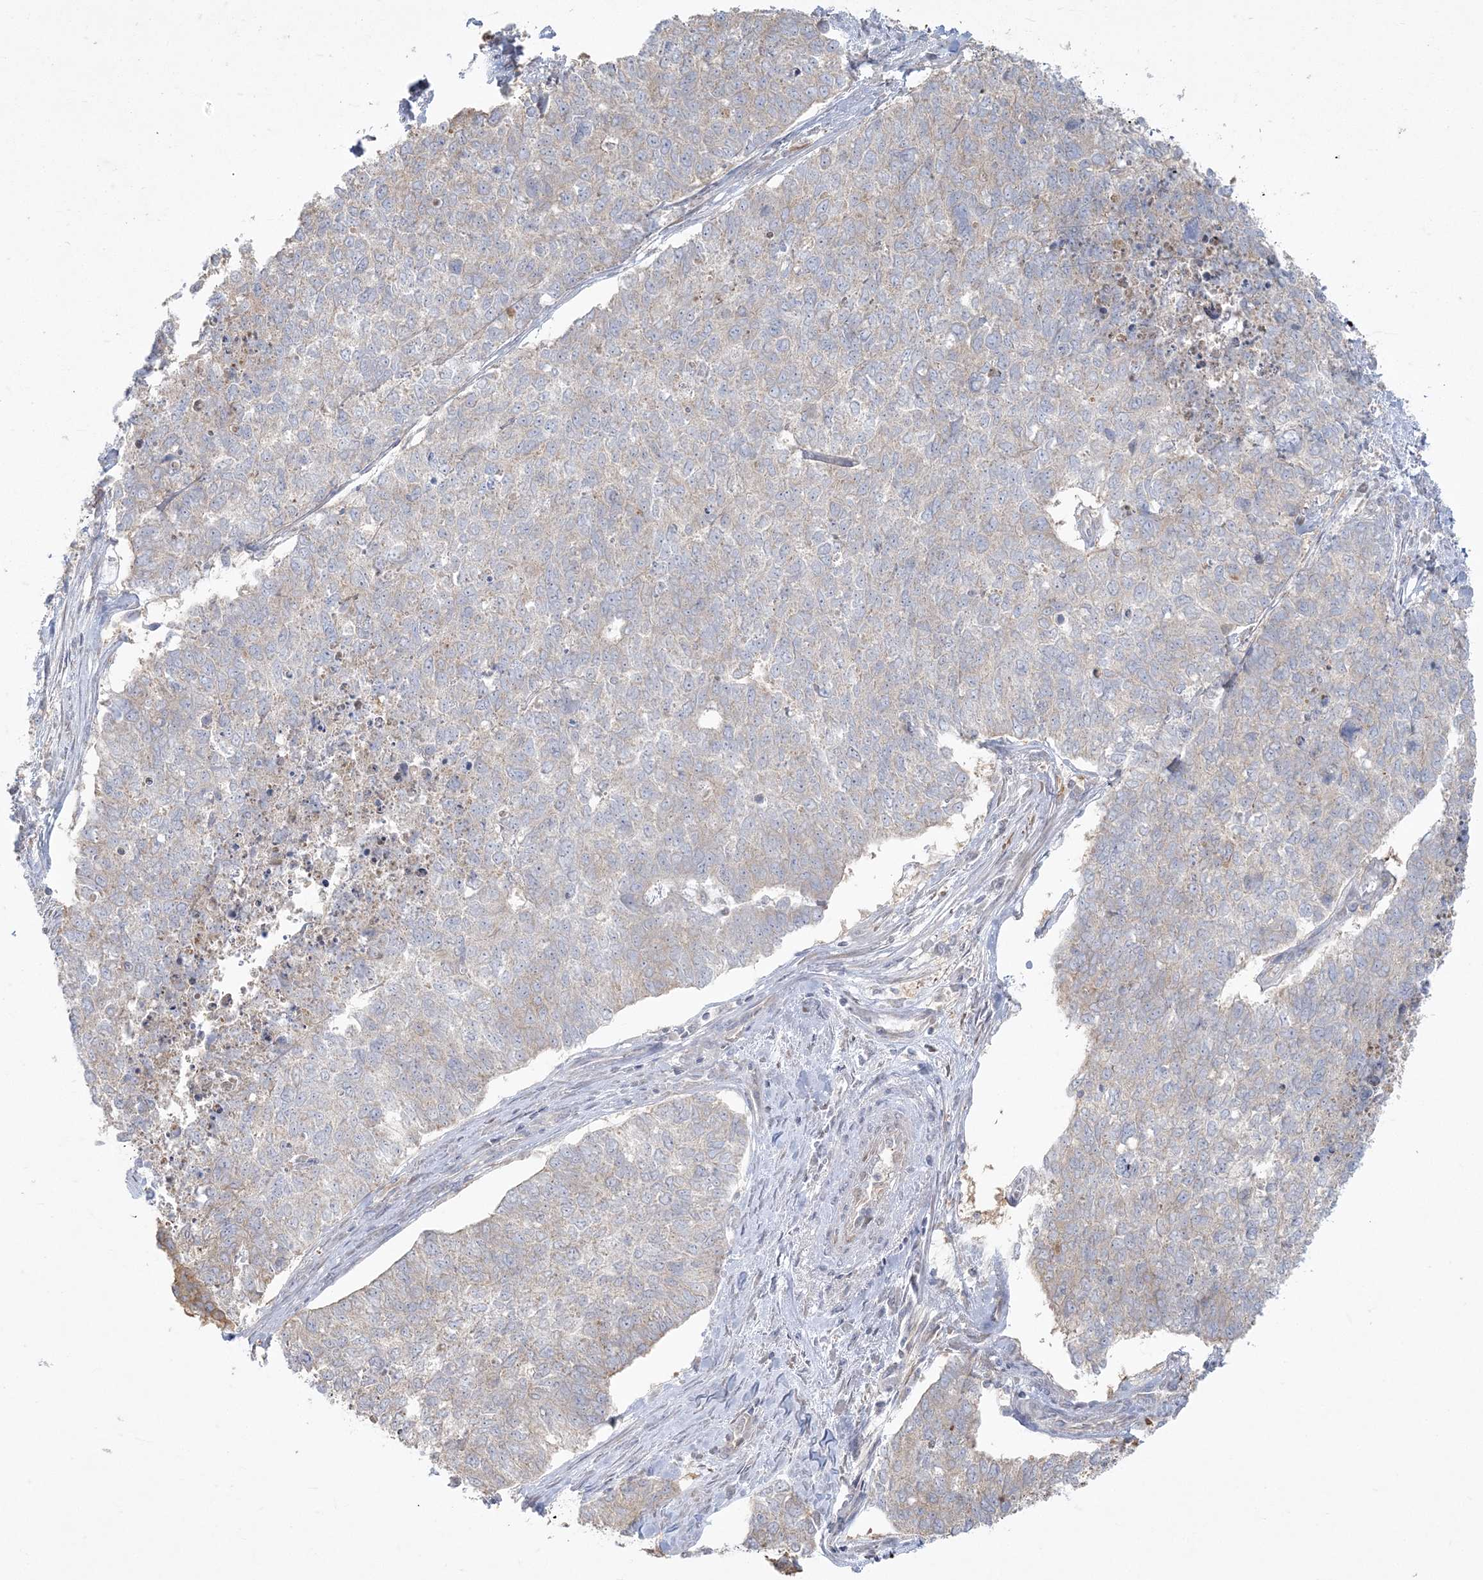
{"staining": {"intensity": "weak", "quantity": "<25%", "location": "cytoplasmic/membranous"}, "tissue": "cervical cancer", "cell_type": "Tumor cells", "image_type": "cancer", "snomed": [{"axis": "morphology", "description": "Squamous cell carcinoma, NOS"}, {"axis": "topography", "description": "Cervix"}], "caption": "IHC image of human squamous cell carcinoma (cervical) stained for a protein (brown), which shows no expression in tumor cells.", "gene": "ZC3H6", "patient": {"sex": "female", "age": 63}}